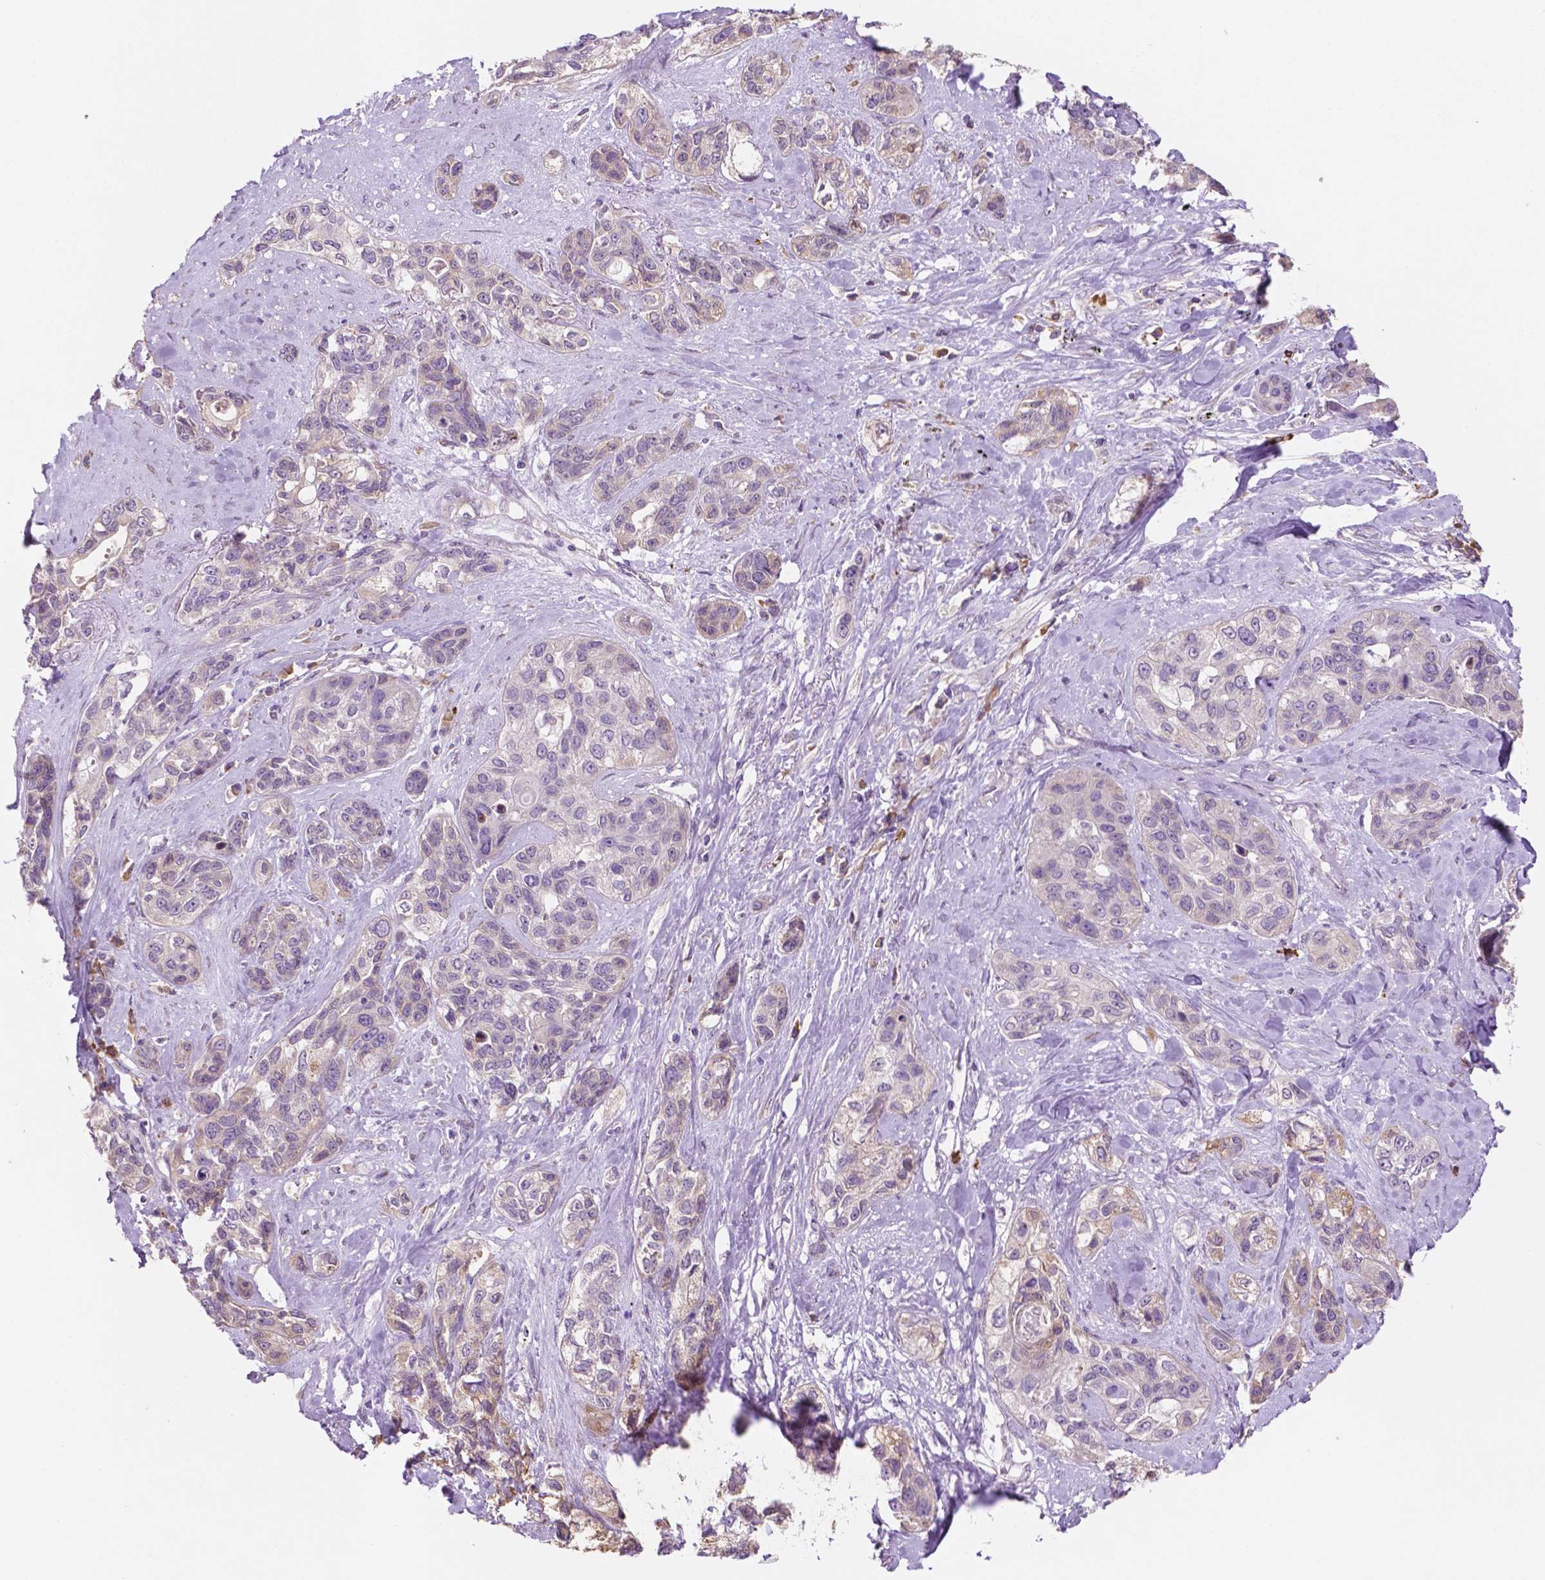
{"staining": {"intensity": "negative", "quantity": "none", "location": "none"}, "tissue": "lung cancer", "cell_type": "Tumor cells", "image_type": "cancer", "snomed": [{"axis": "morphology", "description": "Squamous cell carcinoma, NOS"}, {"axis": "topography", "description": "Lung"}], "caption": "A high-resolution micrograph shows immunohistochemistry (IHC) staining of lung cancer, which shows no significant positivity in tumor cells. Nuclei are stained in blue.", "gene": "LRP1B", "patient": {"sex": "female", "age": 70}}